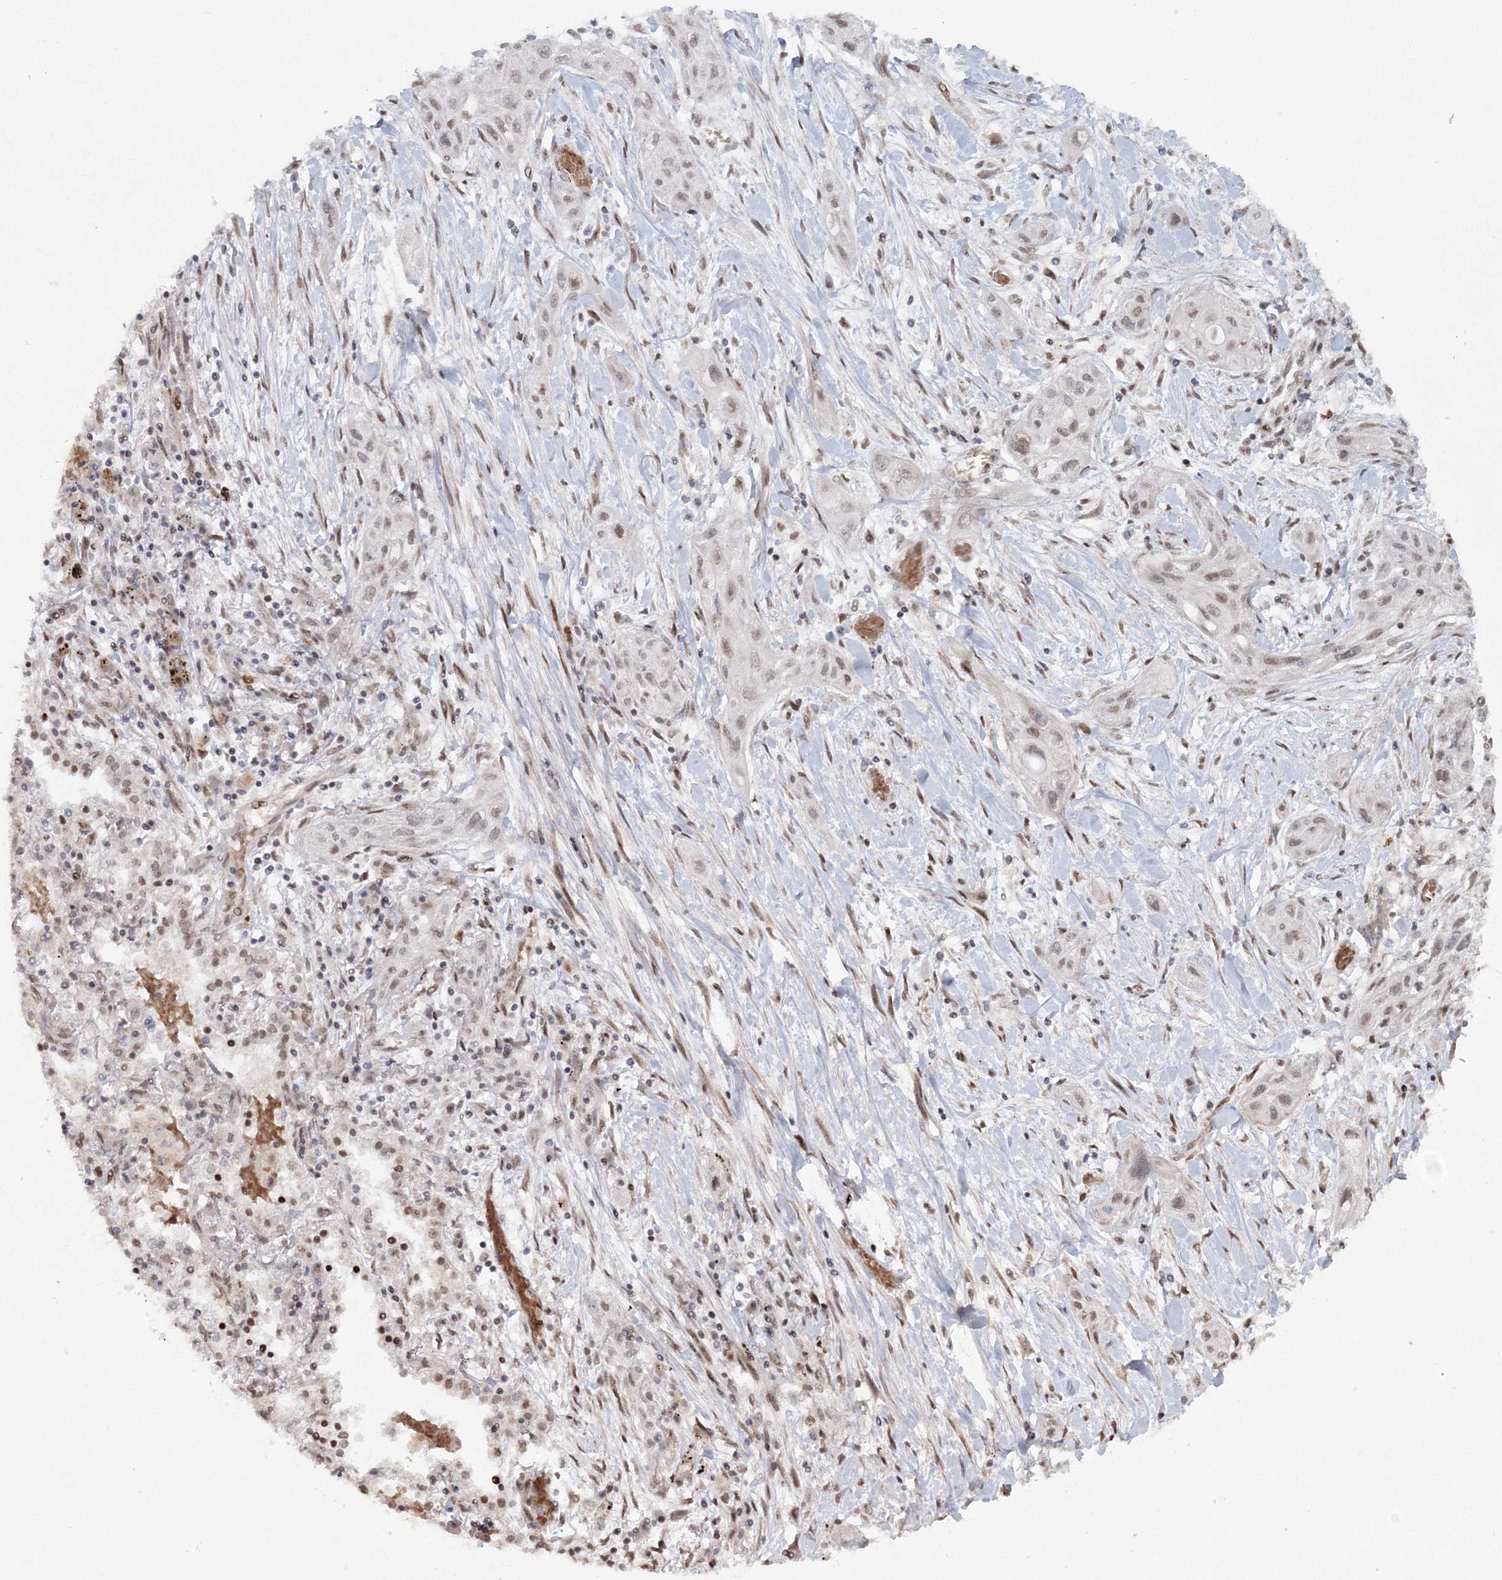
{"staining": {"intensity": "weak", "quantity": "25%-75%", "location": "nuclear"}, "tissue": "lung cancer", "cell_type": "Tumor cells", "image_type": "cancer", "snomed": [{"axis": "morphology", "description": "Squamous cell carcinoma, NOS"}, {"axis": "topography", "description": "Lung"}], "caption": "Immunohistochemical staining of lung squamous cell carcinoma reveals low levels of weak nuclear staining in approximately 25%-75% of tumor cells.", "gene": "C3orf33", "patient": {"sex": "female", "age": 47}}